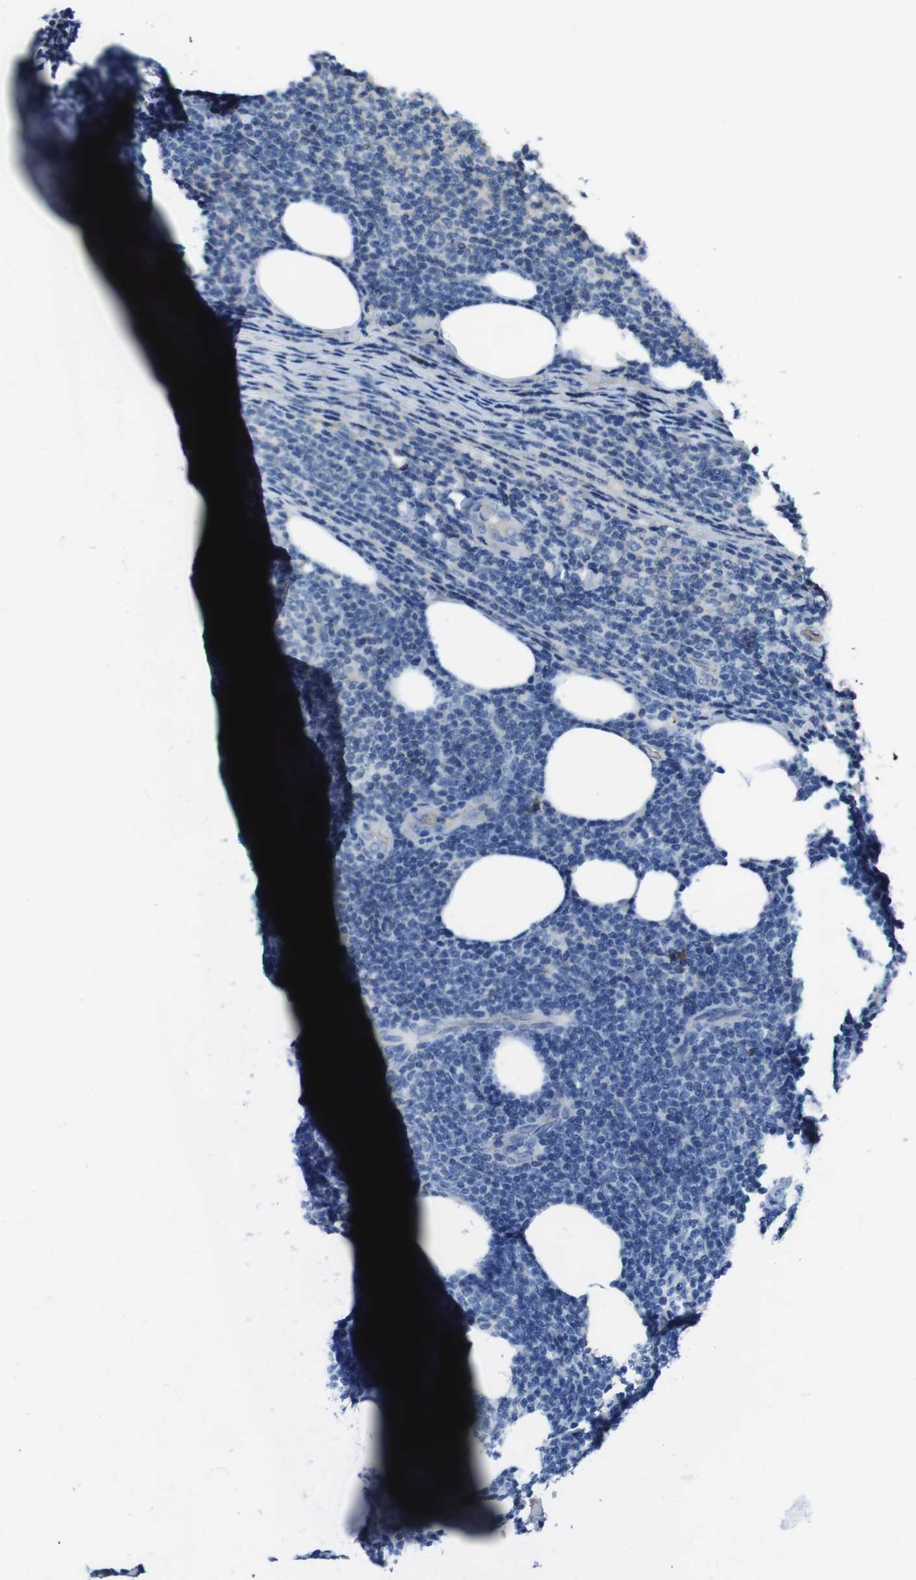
{"staining": {"intensity": "negative", "quantity": "none", "location": "none"}, "tissue": "lymphoma", "cell_type": "Tumor cells", "image_type": "cancer", "snomed": [{"axis": "morphology", "description": "Malignant lymphoma, non-Hodgkin's type, Low grade"}, {"axis": "topography", "description": "Lymph node"}], "caption": "An IHC image of low-grade malignant lymphoma, non-Hodgkin's type is shown. There is no staining in tumor cells of low-grade malignant lymphoma, non-Hodgkin's type.", "gene": "TMPRSS15", "patient": {"sex": "male", "age": 66}}